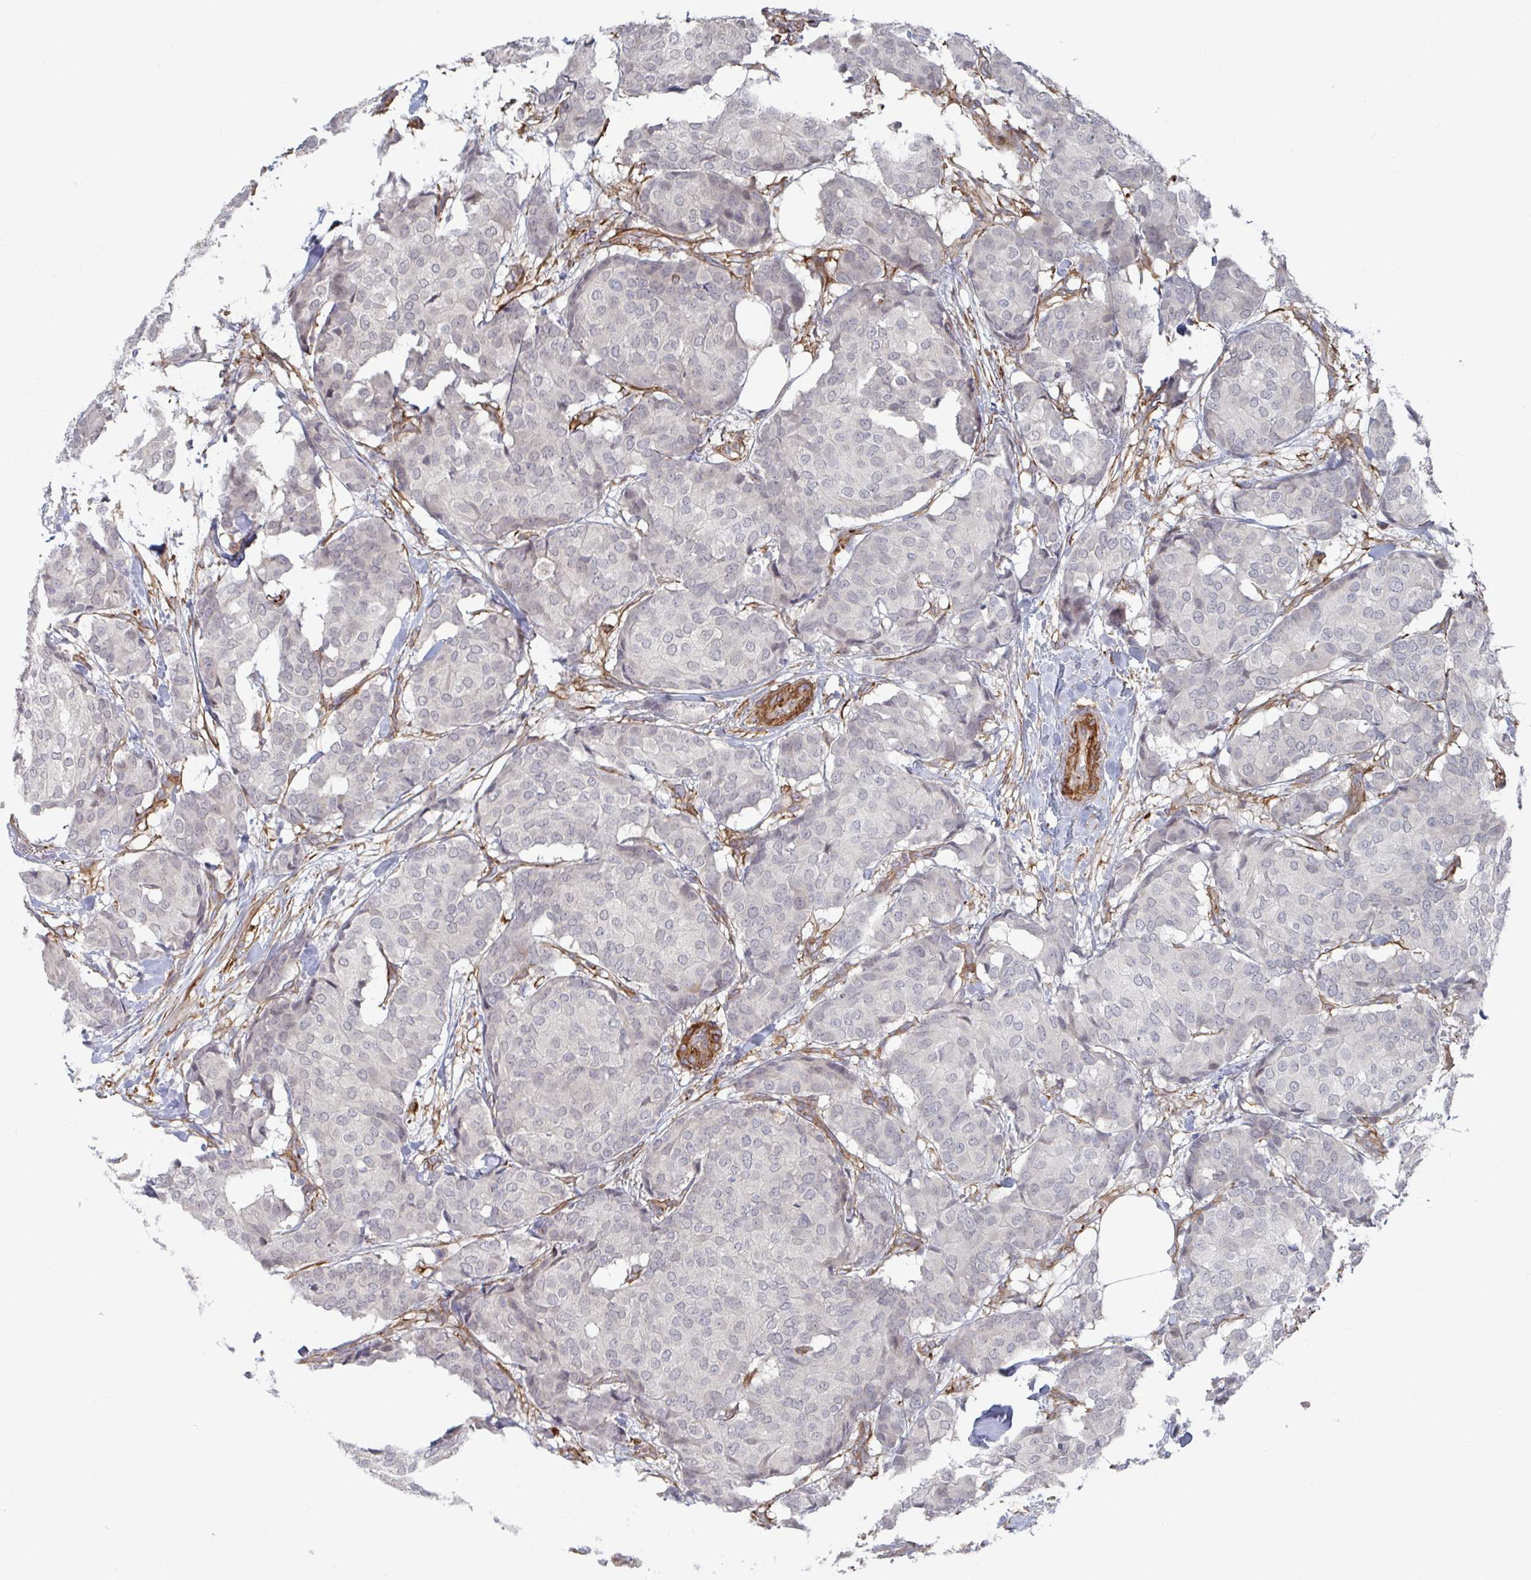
{"staining": {"intensity": "negative", "quantity": "none", "location": "none"}, "tissue": "breast cancer", "cell_type": "Tumor cells", "image_type": "cancer", "snomed": [{"axis": "morphology", "description": "Duct carcinoma"}, {"axis": "topography", "description": "Breast"}], "caption": "A high-resolution photomicrograph shows IHC staining of breast invasive ductal carcinoma, which shows no significant positivity in tumor cells.", "gene": "NEURL4", "patient": {"sex": "female", "age": 75}}